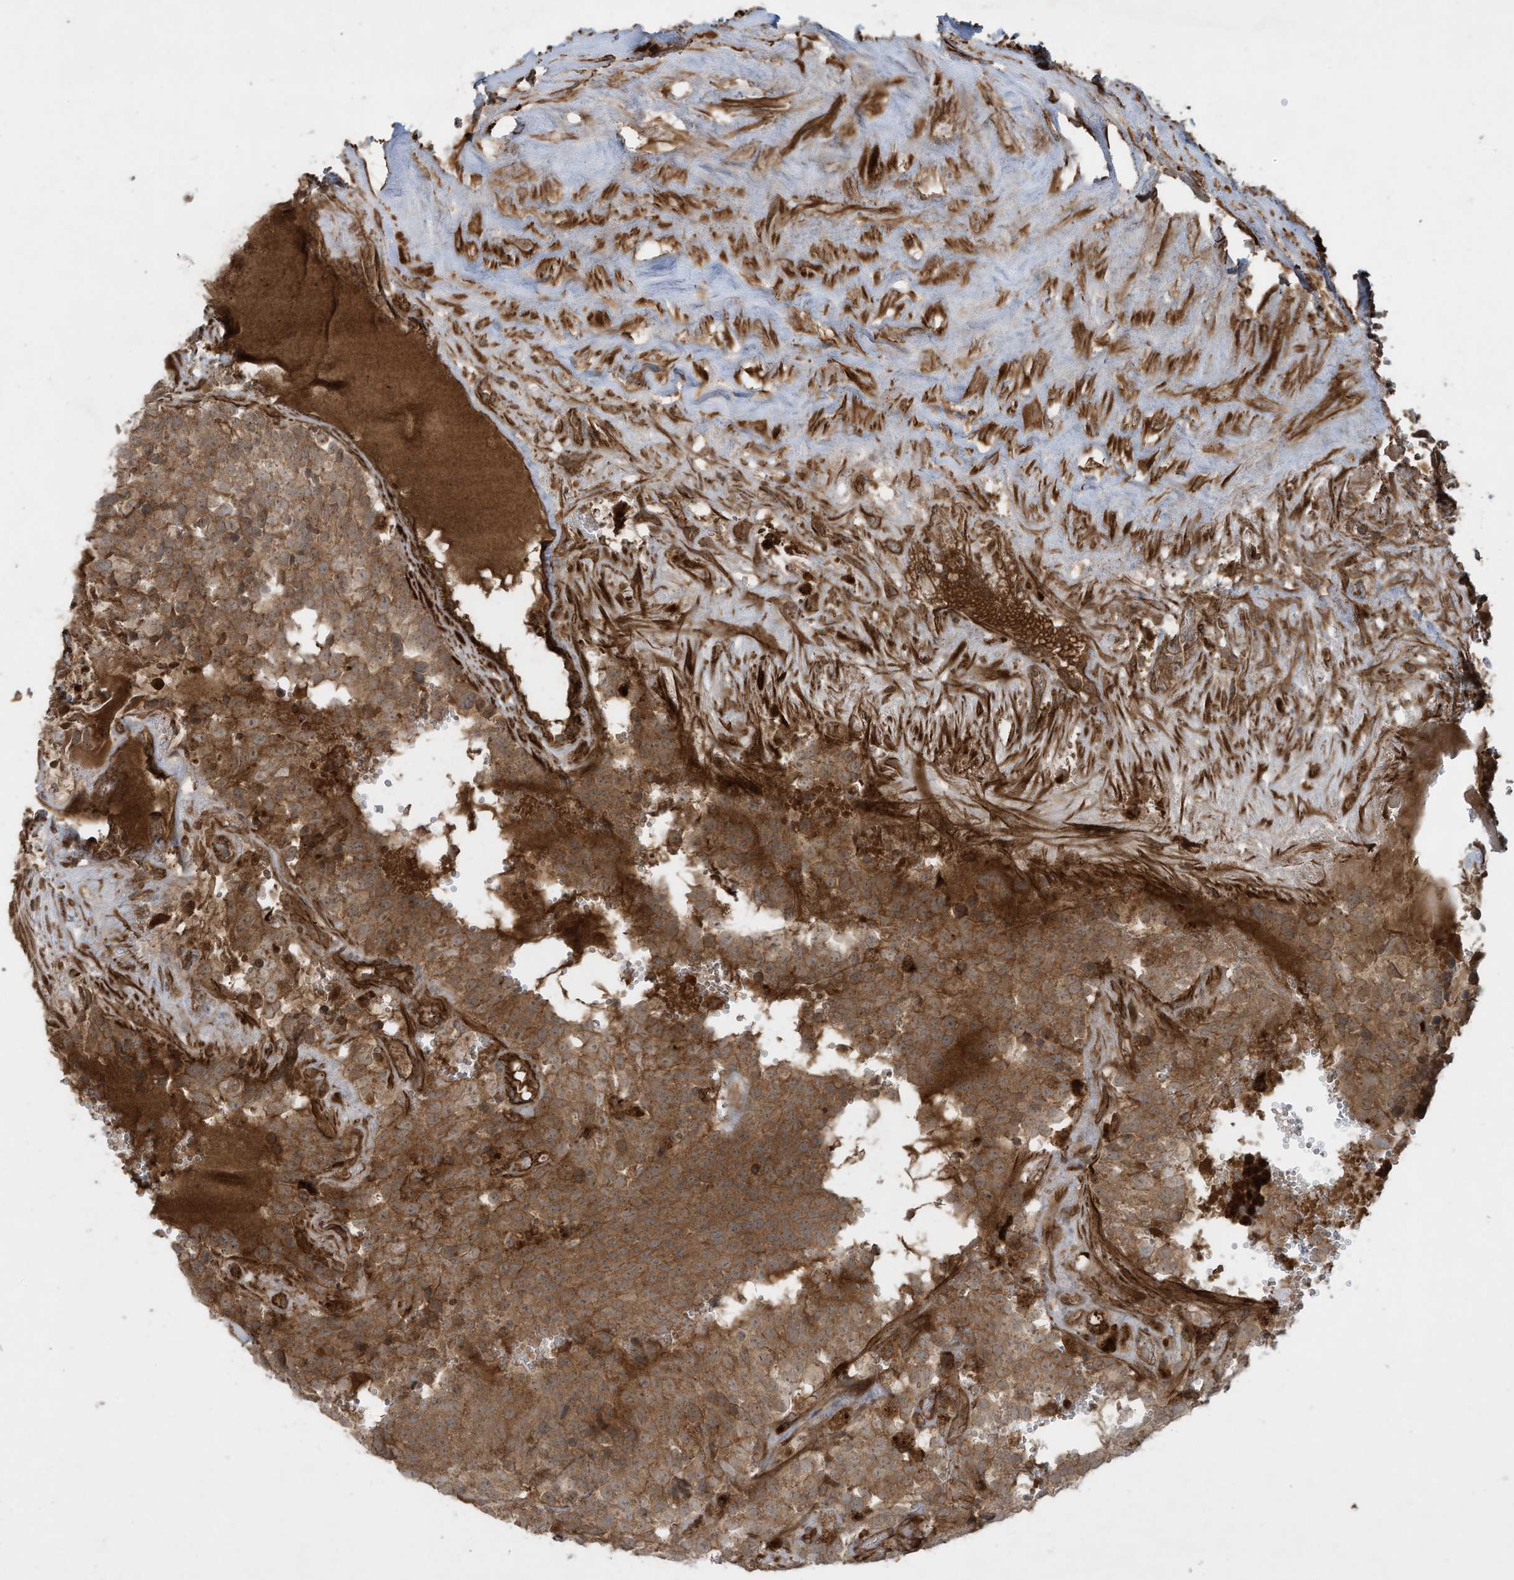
{"staining": {"intensity": "moderate", "quantity": ">75%", "location": "cytoplasmic/membranous"}, "tissue": "testis cancer", "cell_type": "Tumor cells", "image_type": "cancer", "snomed": [{"axis": "morphology", "description": "Seminoma, NOS"}, {"axis": "topography", "description": "Testis"}], "caption": "Approximately >75% of tumor cells in seminoma (testis) display moderate cytoplasmic/membranous protein positivity as visualized by brown immunohistochemical staining.", "gene": "DDIT4", "patient": {"sex": "male", "age": 71}}